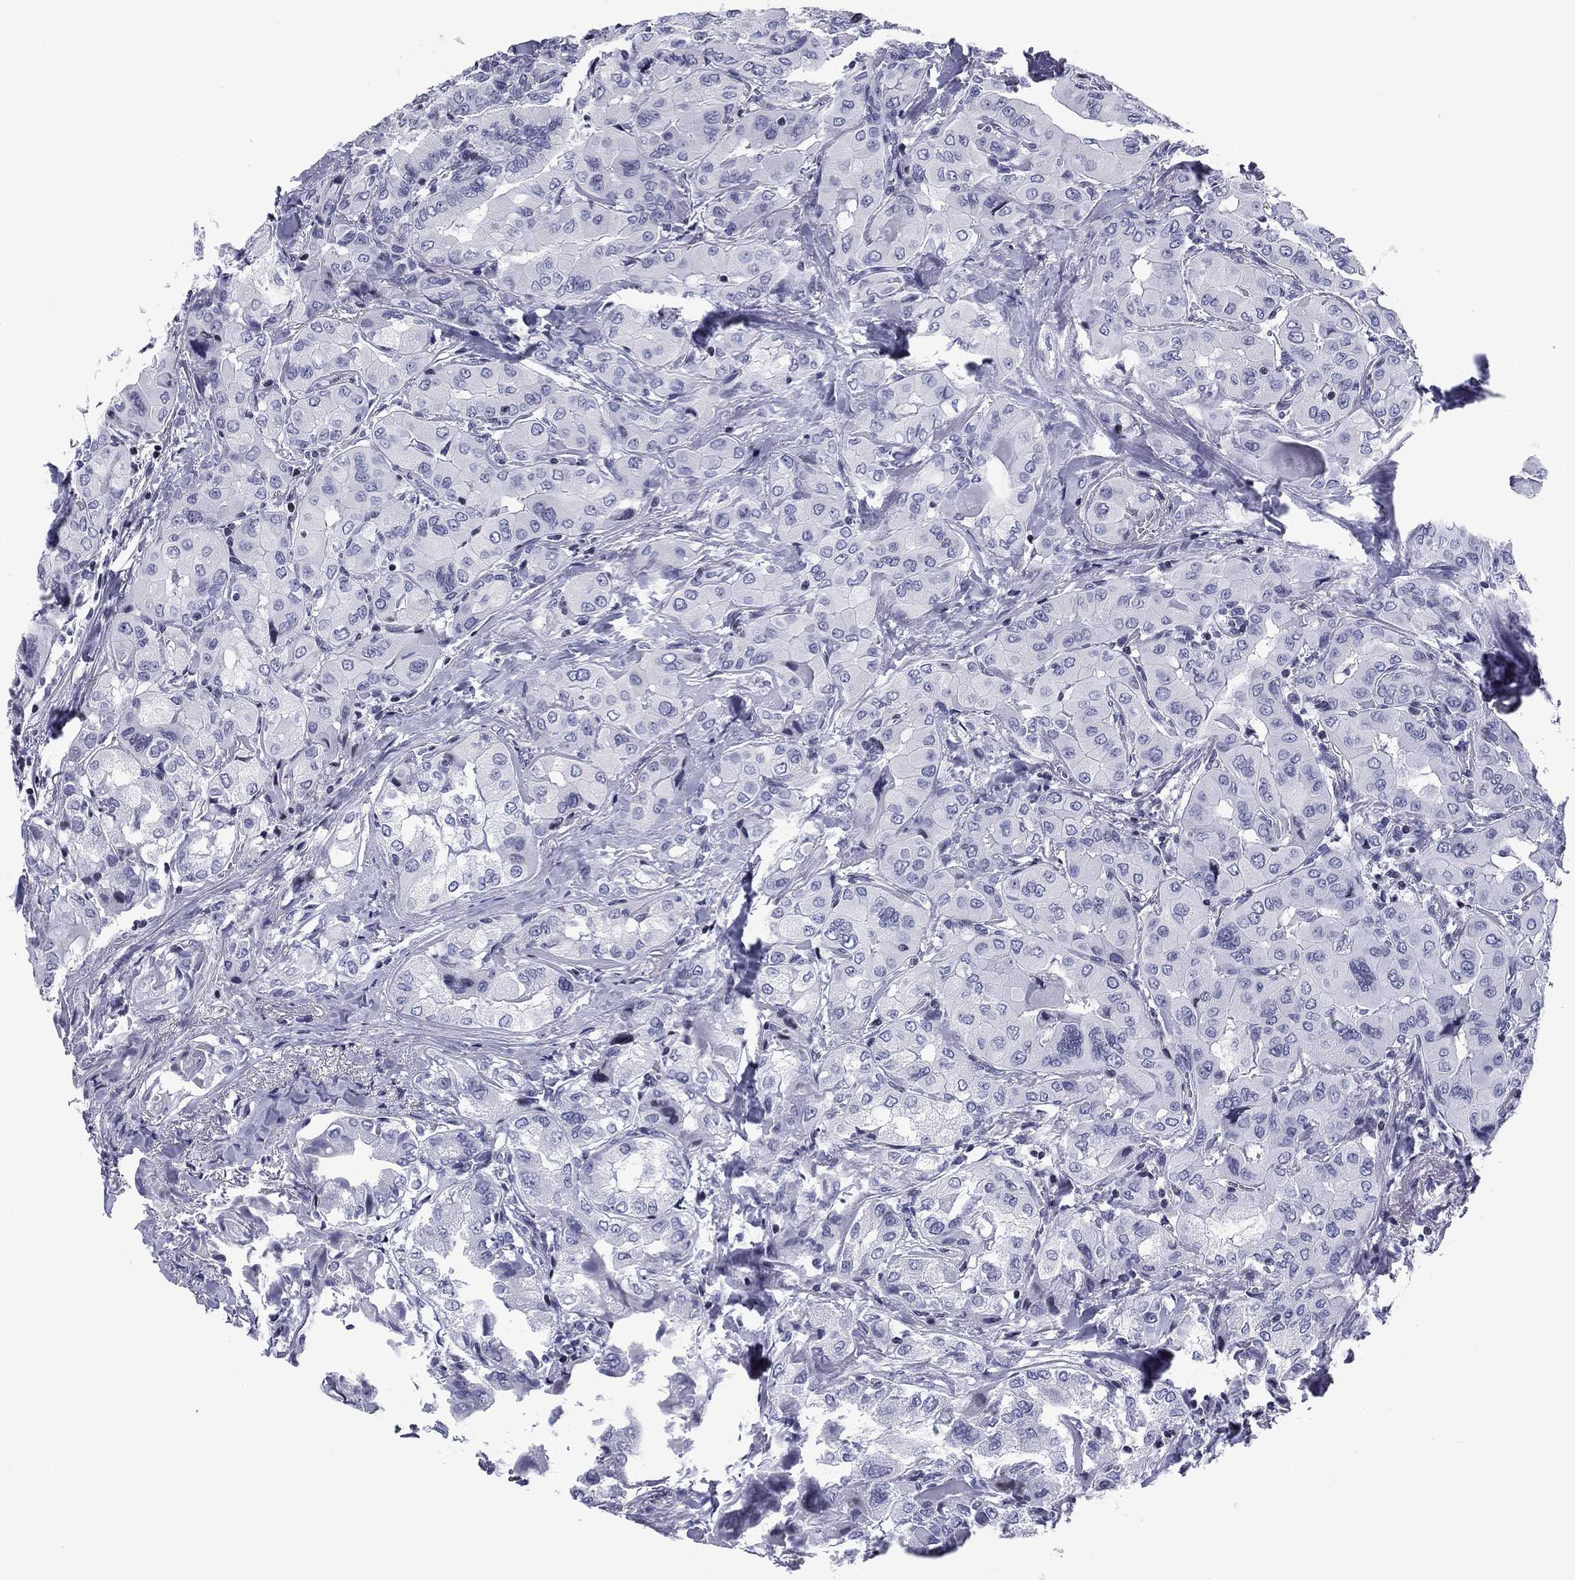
{"staining": {"intensity": "negative", "quantity": "none", "location": "none"}, "tissue": "thyroid cancer", "cell_type": "Tumor cells", "image_type": "cancer", "snomed": [{"axis": "morphology", "description": "Normal tissue, NOS"}, {"axis": "morphology", "description": "Papillary adenocarcinoma, NOS"}, {"axis": "topography", "description": "Thyroid gland"}], "caption": "The micrograph shows no significant staining in tumor cells of papillary adenocarcinoma (thyroid).", "gene": "CCDC144A", "patient": {"sex": "female", "age": 66}}